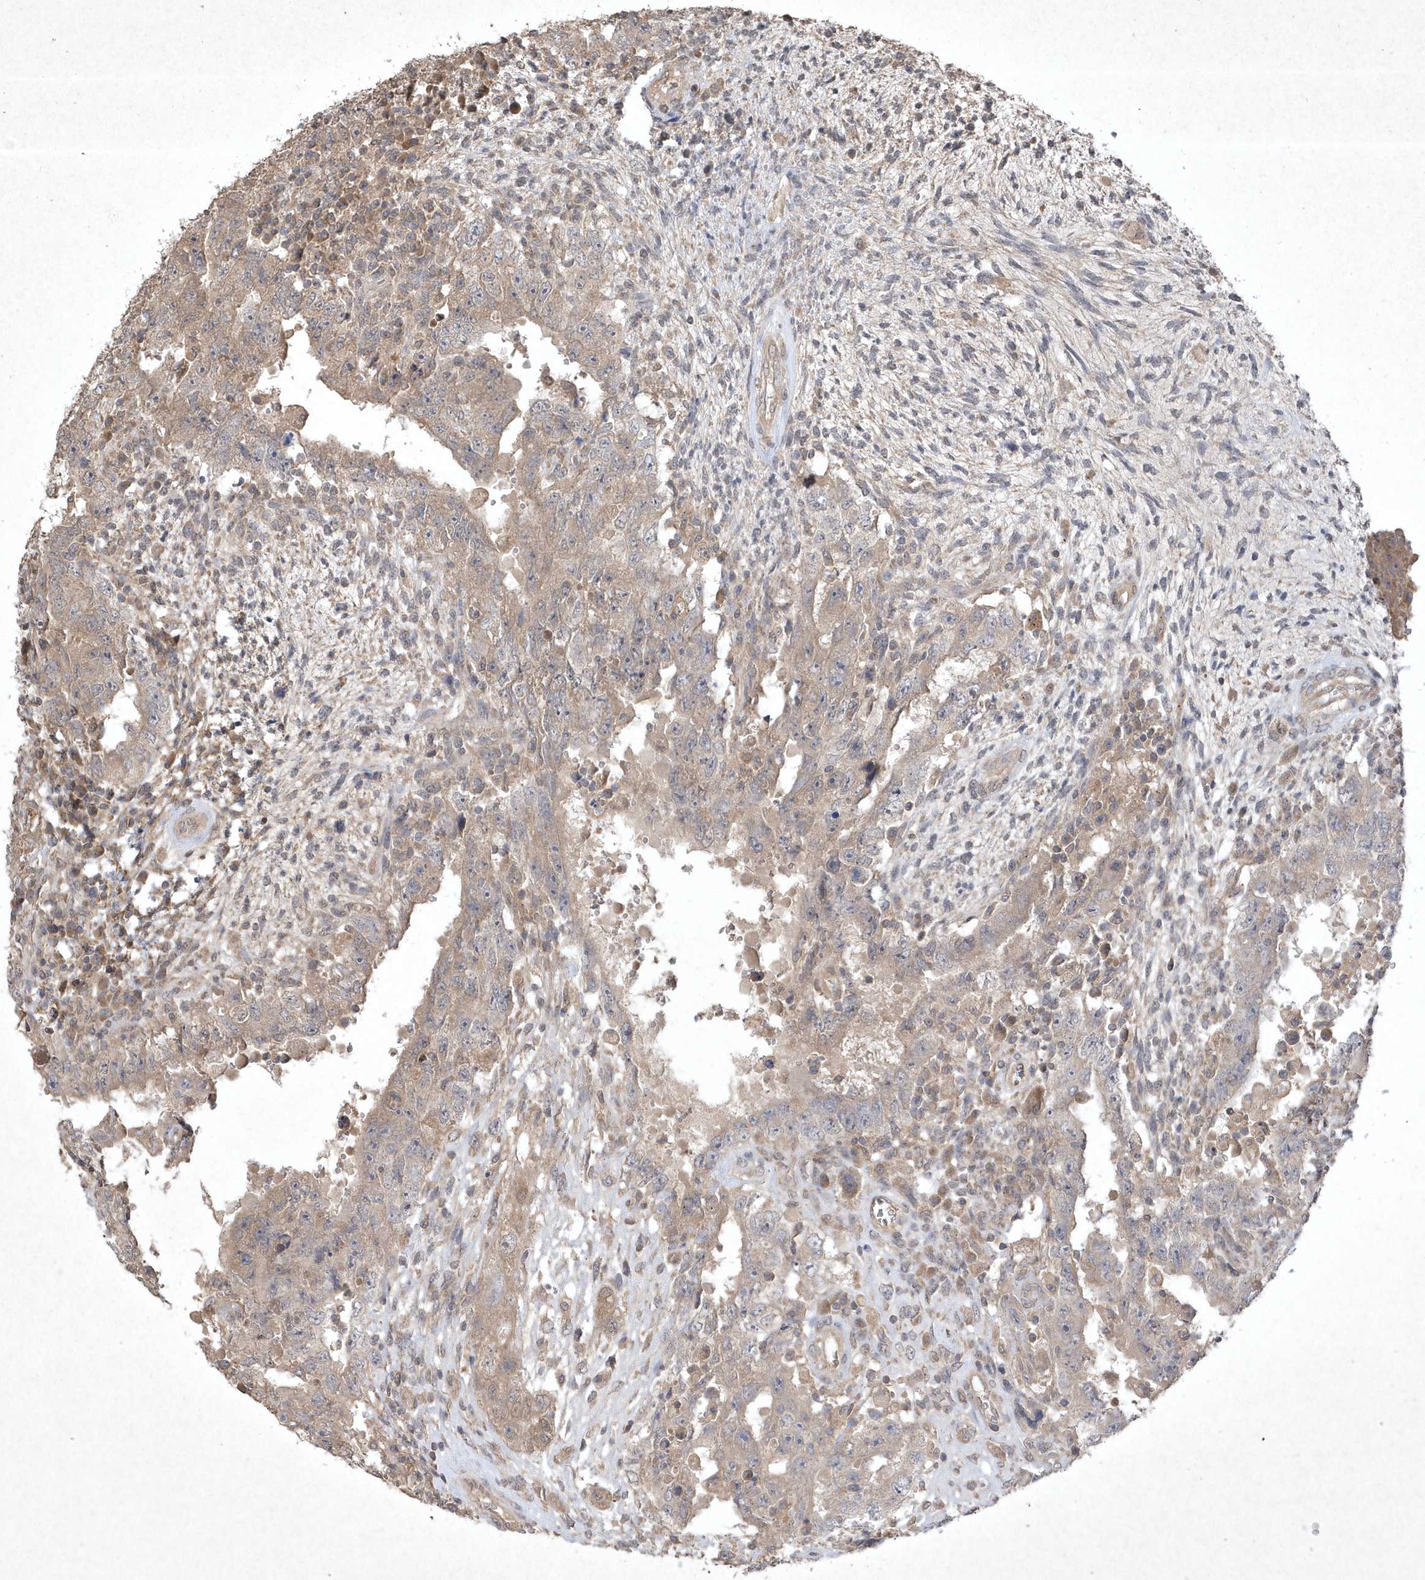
{"staining": {"intensity": "weak", "quantity": "<25%", "location": "cytoplasmic/membranous"}, "tissue": "testis cancer", "cell_type": "Tumor cells", "image_type": "cancer", "snomed": [{"axis": "morphology", "description": "Carcinoma, Embryonal, NOS"}, {"axis": "topography", "description": "Testis"}], "caption": "Human testis cancer (embryonal carcinoma) stained for a protein using IHC shows no staining in tumor cells.", "gene": "AKR7A2", "patient": {"sex": "male", "age": 26}}